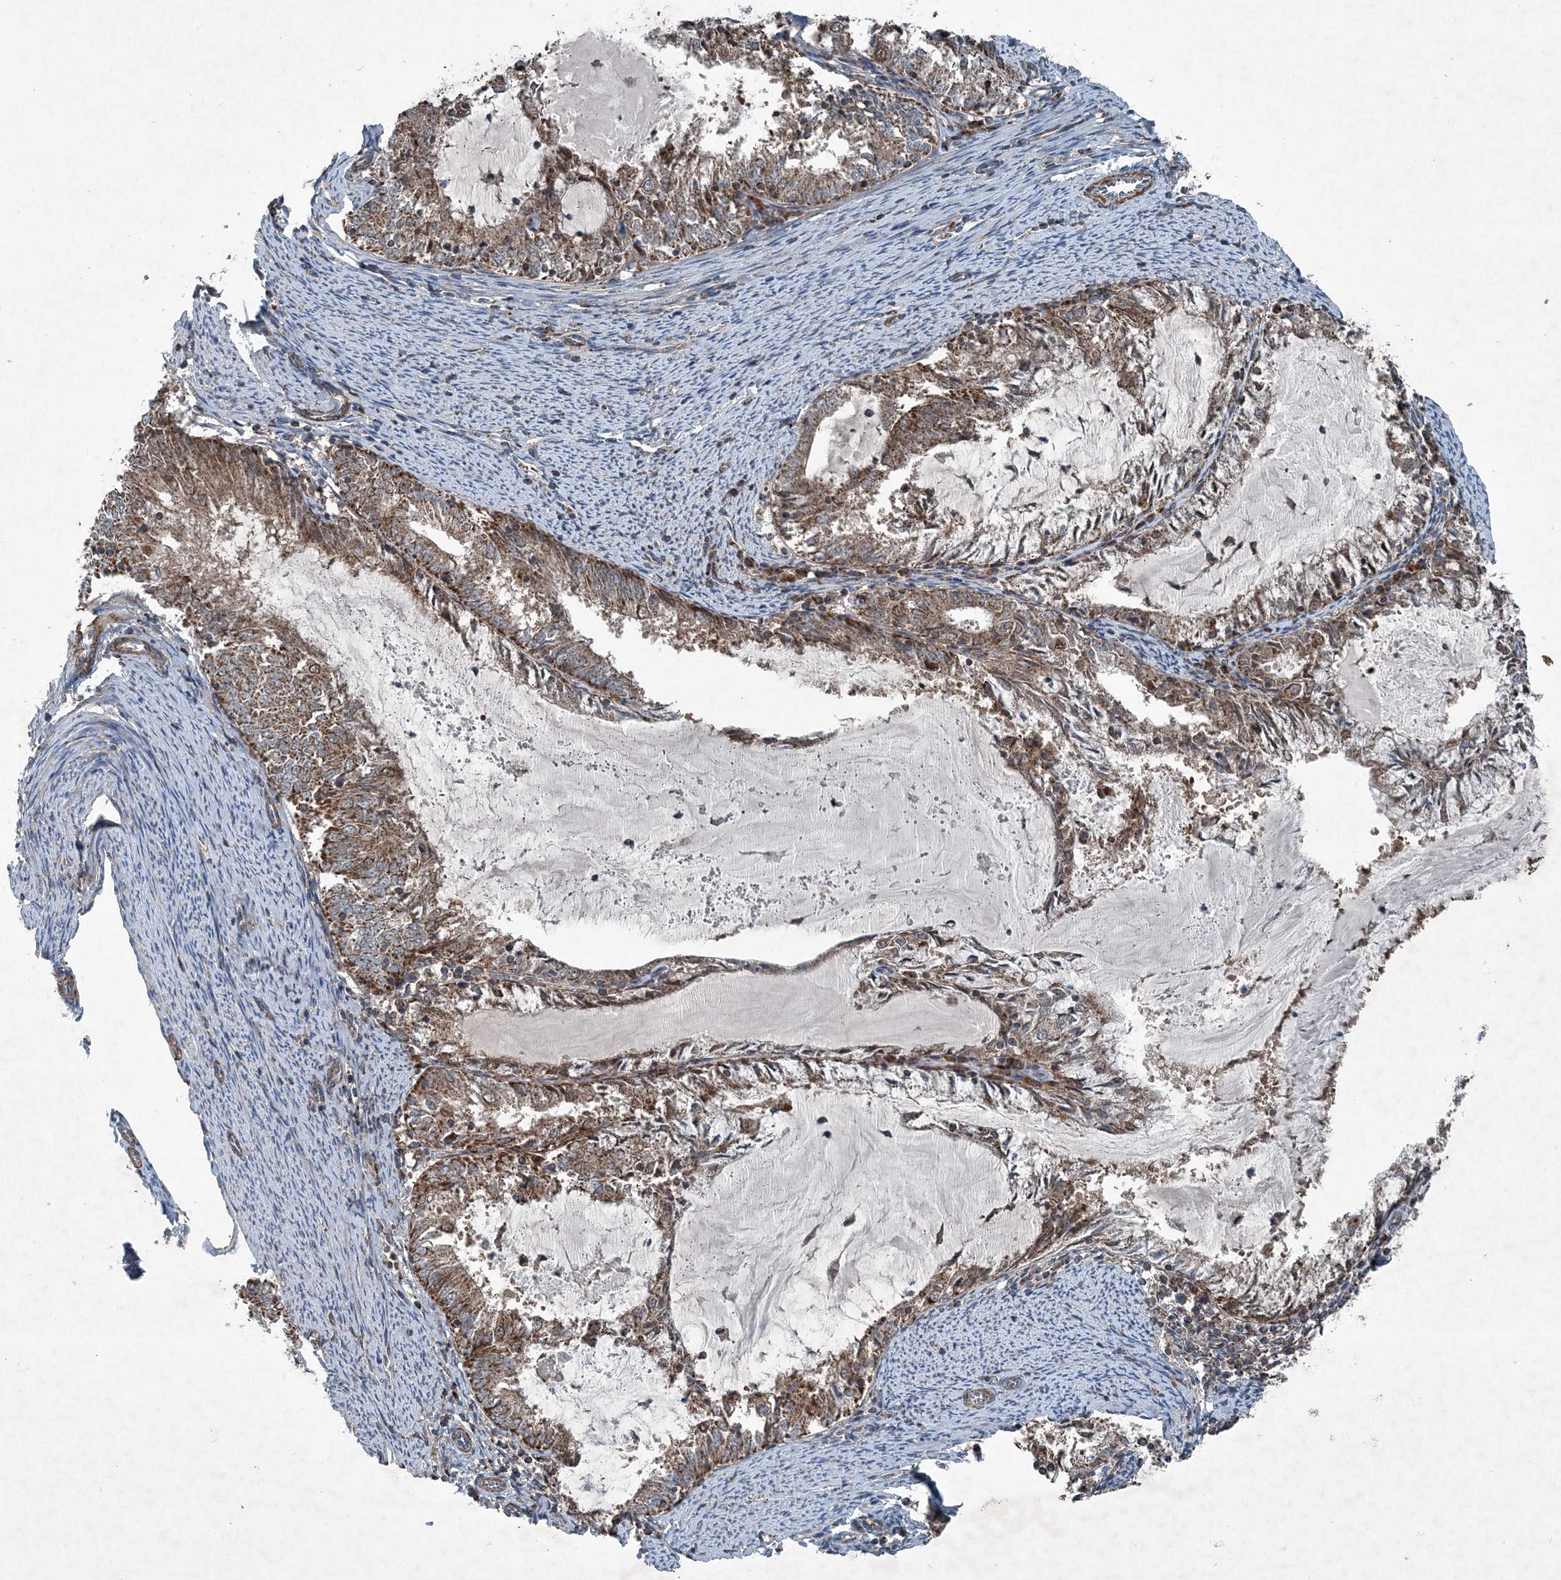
{"staining": {"intensity": "moderate", "quantity": ">75%", "location": "cytoplasmic/membranous"}, "tissue": "endometrial cancer", "cell_type": "Tumor cells", "image_type": "cancer", "snomed": [{"axis": "morphology", "description": "Adenocarcinoma, NOS"}, {"axis": "topography", "description": "Endometrium"}], "caption": "Immunohistochemical staining of endometrial cancer shows moderate cytoplasmic/membranous protein positivity in about >75% of tumor cells.", "gene": "NDUFA2", "patient": {"sex": "female", "age": 57}}